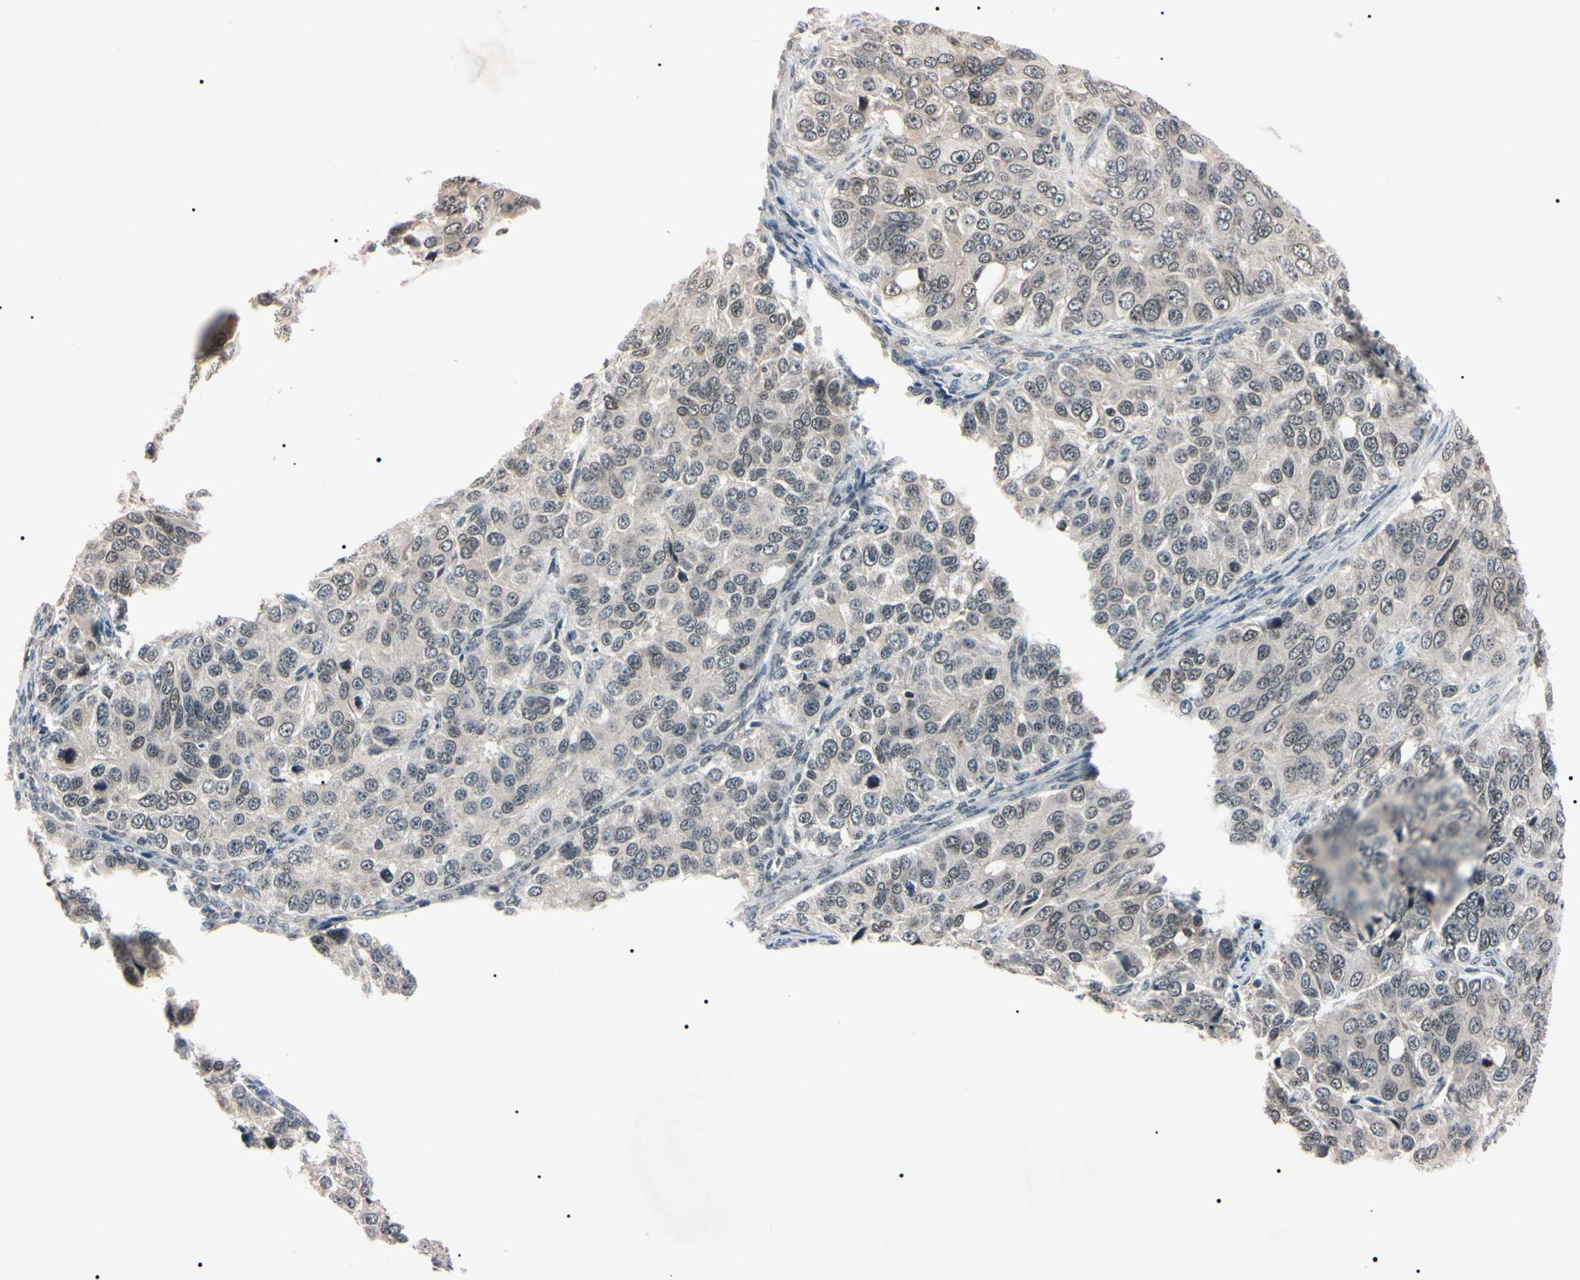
{"staining": {"intensity": "negative", "quantity": "none", "location": "none"}, "tissue": "ovarian cancer", "cell_type": "Tumor cells", "image_type": "cancer", "snomed": [{"axis": "morphology", "description": "Carcinoma, endometroid"}, {"axis": "topography", "description": "Ovary"}], "caption": "Immunohistochemistry micrograph of endometroid carcinoma (ovarian) stained for a protein (brown), which shows no positivity in tumor cells.", "gene": "YY1", "patient": {"sex": "female", "age": 51}}